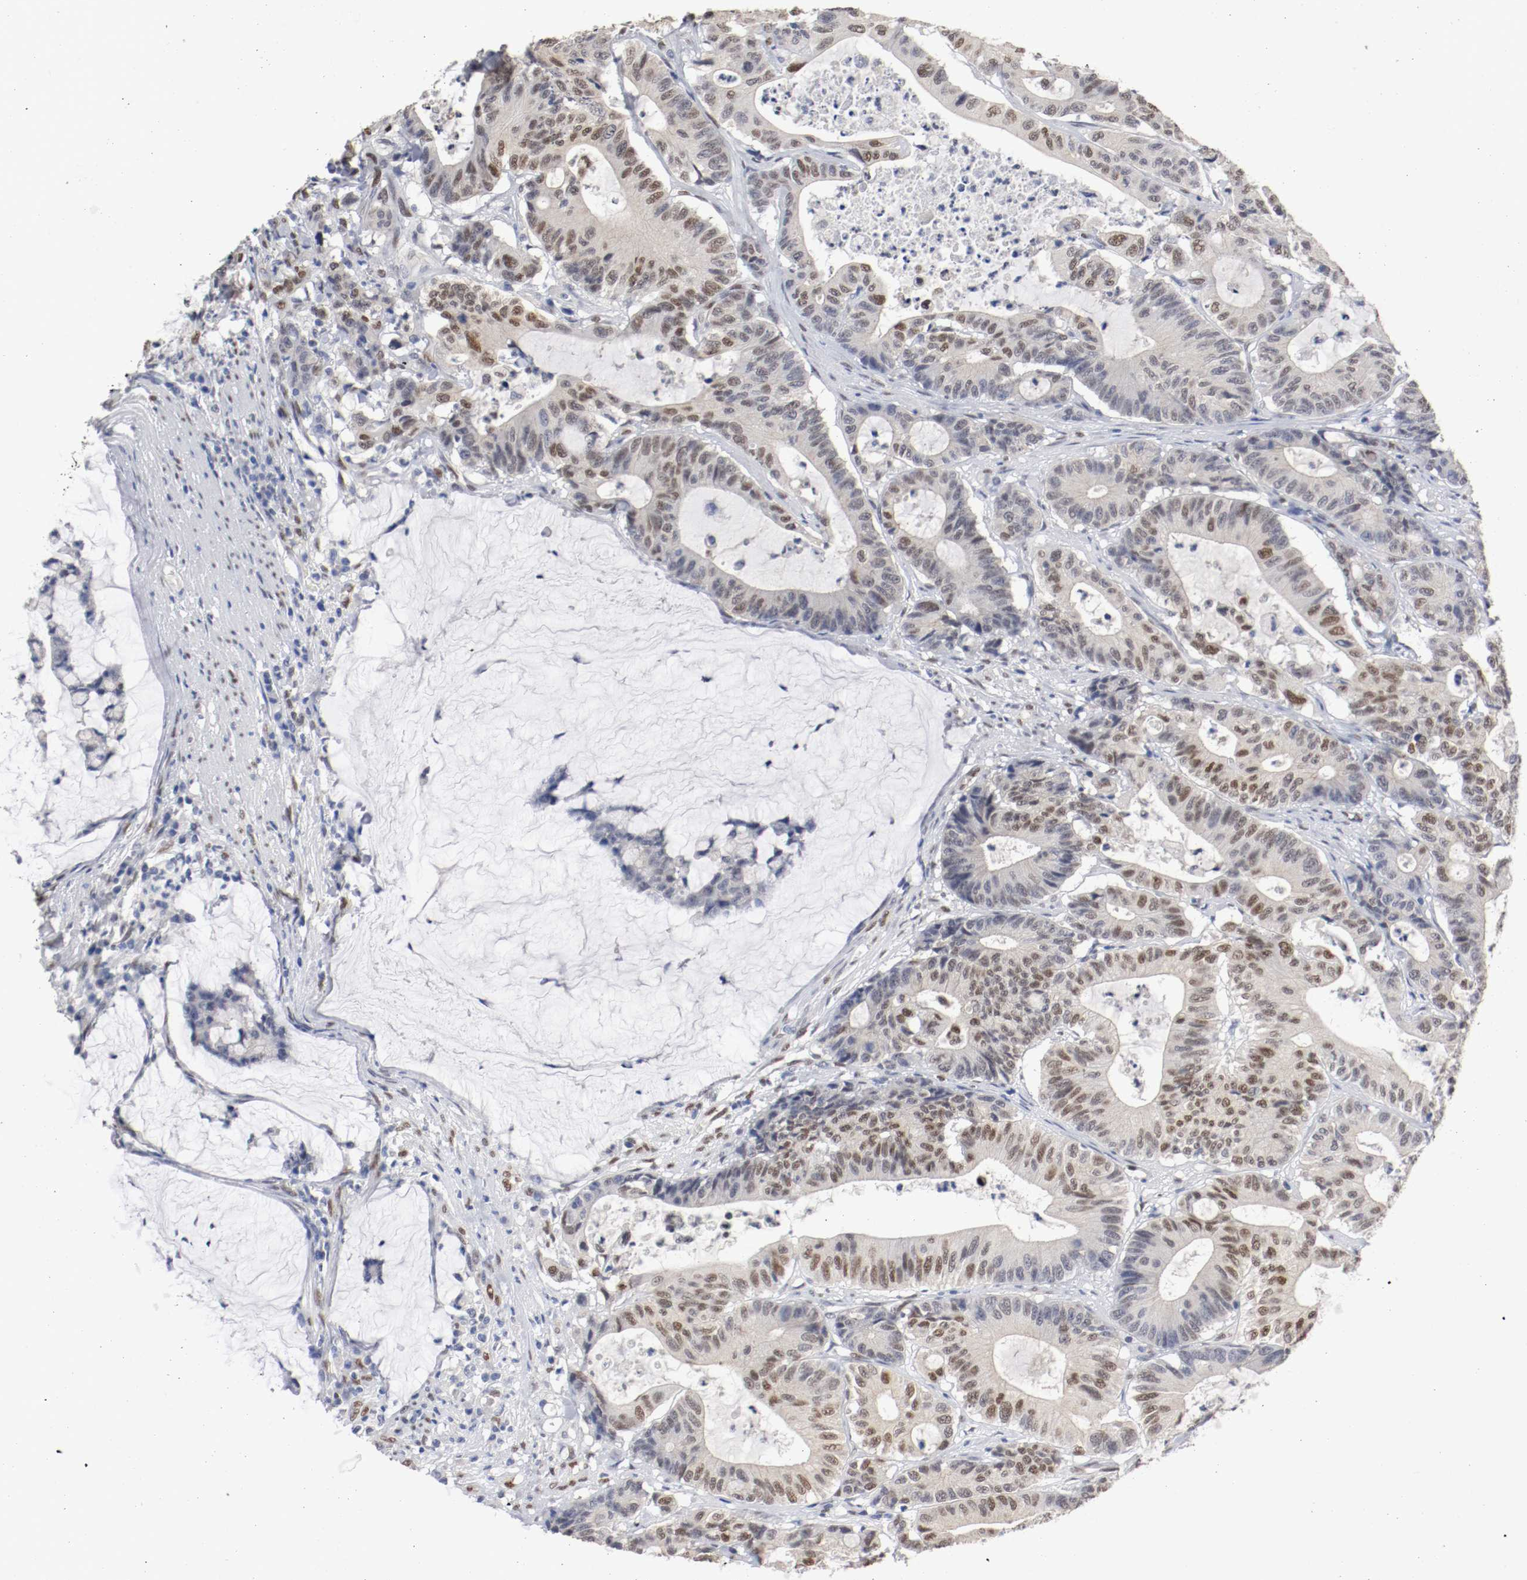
{"staining": {"intensity": "moderate", "quantity": "25%-75%", "location": "nuclear"}, "tissue": "colorectal cancer", "cell_type": "Tumor cells", "image_type": "cancer", "snomed": [{"axis": "morphology", "description": "Adenocarcinoma, NOS"}, {"axis": "topography", "description": "Colon"}], "caption": "An image showing moderate nuclear staining in approximately 25%-75% of tumor cells in colorectal cancer (adenocarcinoma), as visualized by brown immunohistochemical staining.", "gene": "FOSL2", "patient": {"sex": "female", "age": 84}}